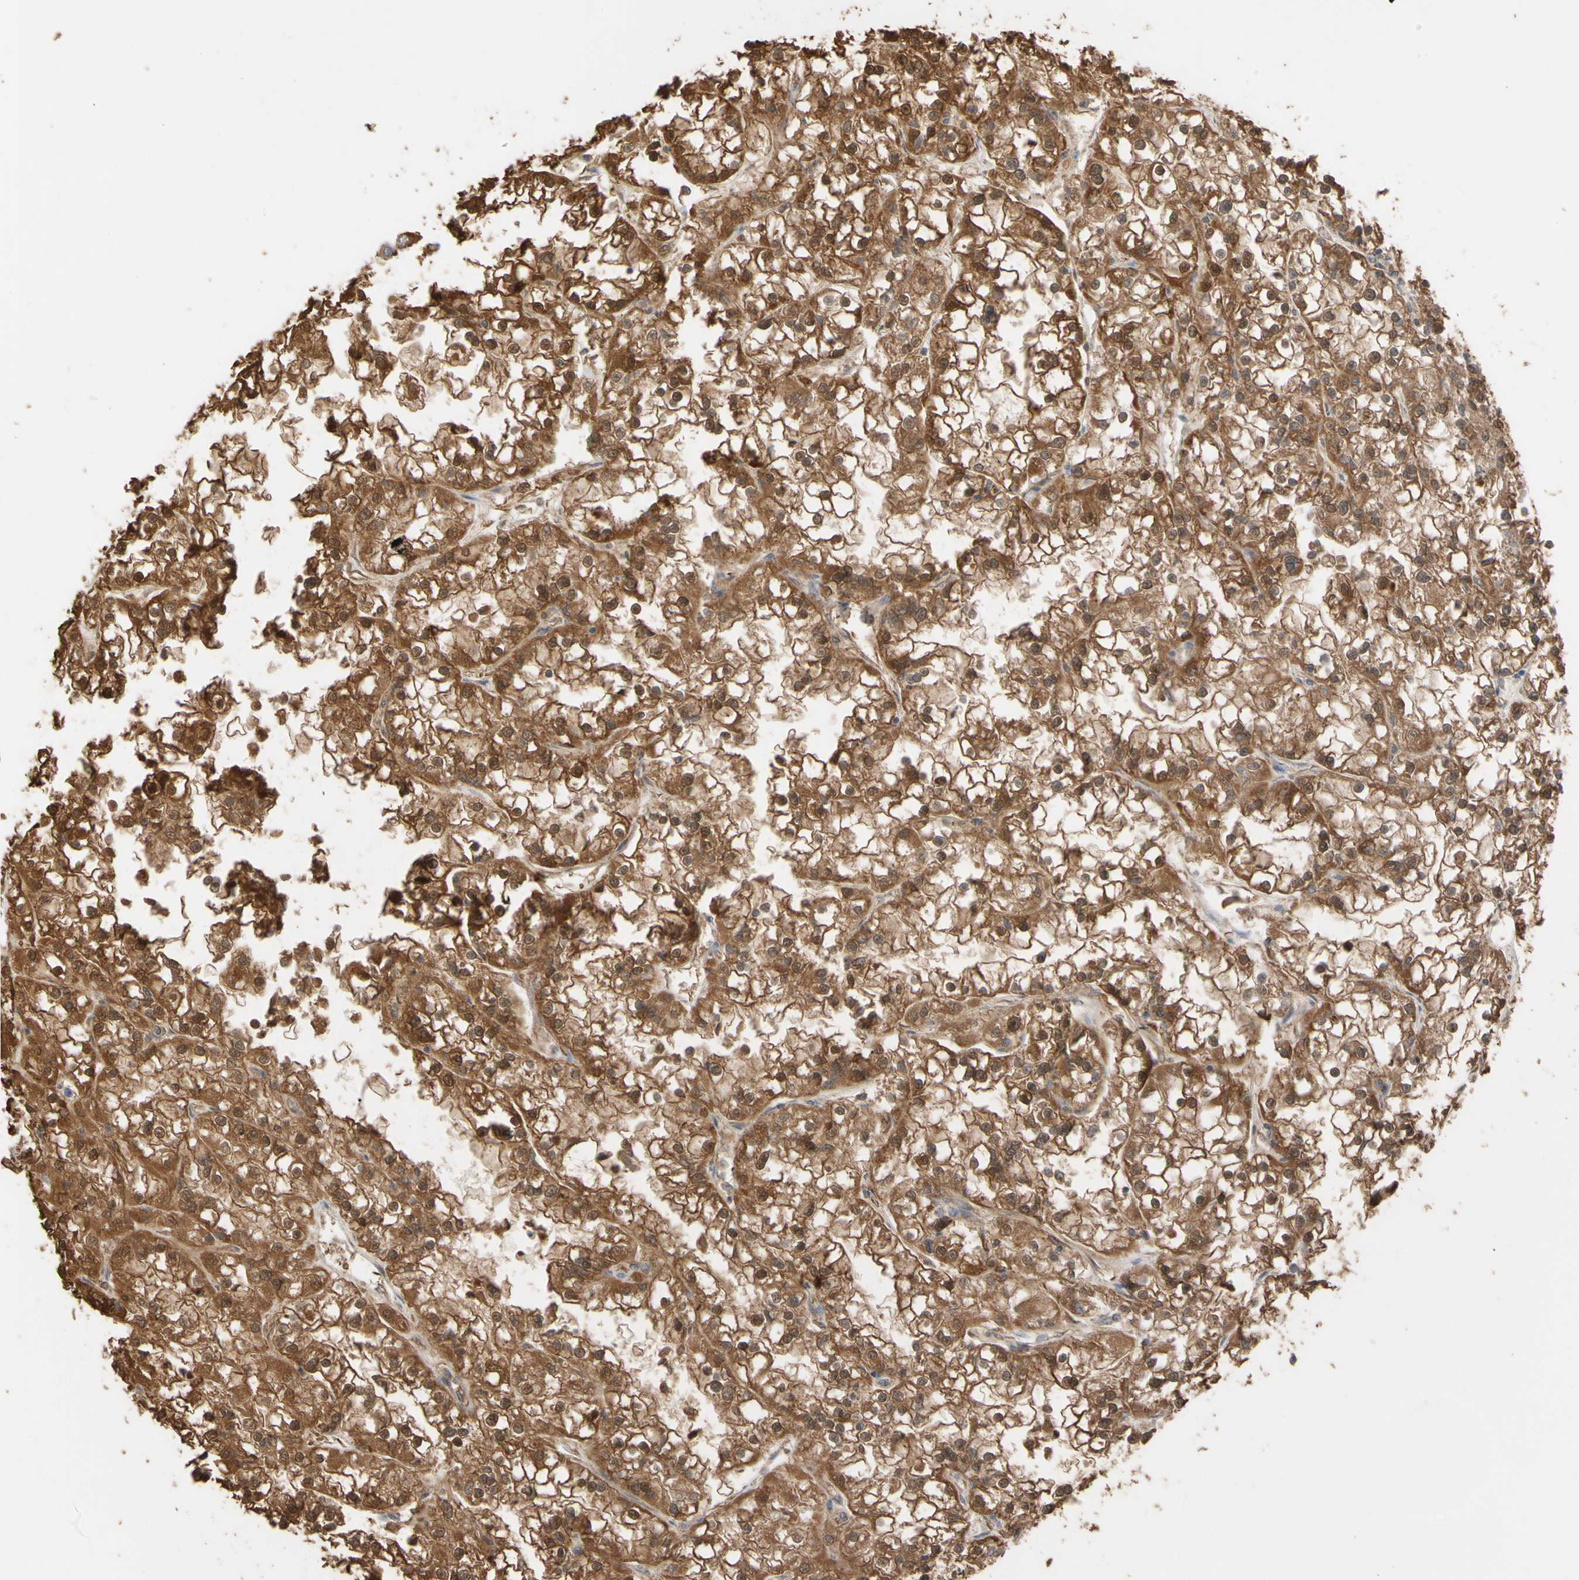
{"staining": {"intensity": "moderate", "quantity": ">75%", "location": "cytoplasmic/membranous"}, "tissue": "renal cancer", "cell_type": "Tumor cells", "image_type": "cancer", "snomed": [{"axis": "morphology", "description": "Adenocarcinoma, NOS"}, {"axis": "topography", "description": "Kidney"}], "caption": "Protein staining by immunohistochemistry (IHC) shows moderate cytoplasmic/membranous positivity in approximately >75% of tumor cells in adenocarcinoma (renal).", "gene": "ALDH9A1", "patient": {"sex": "female", "age": 52}}